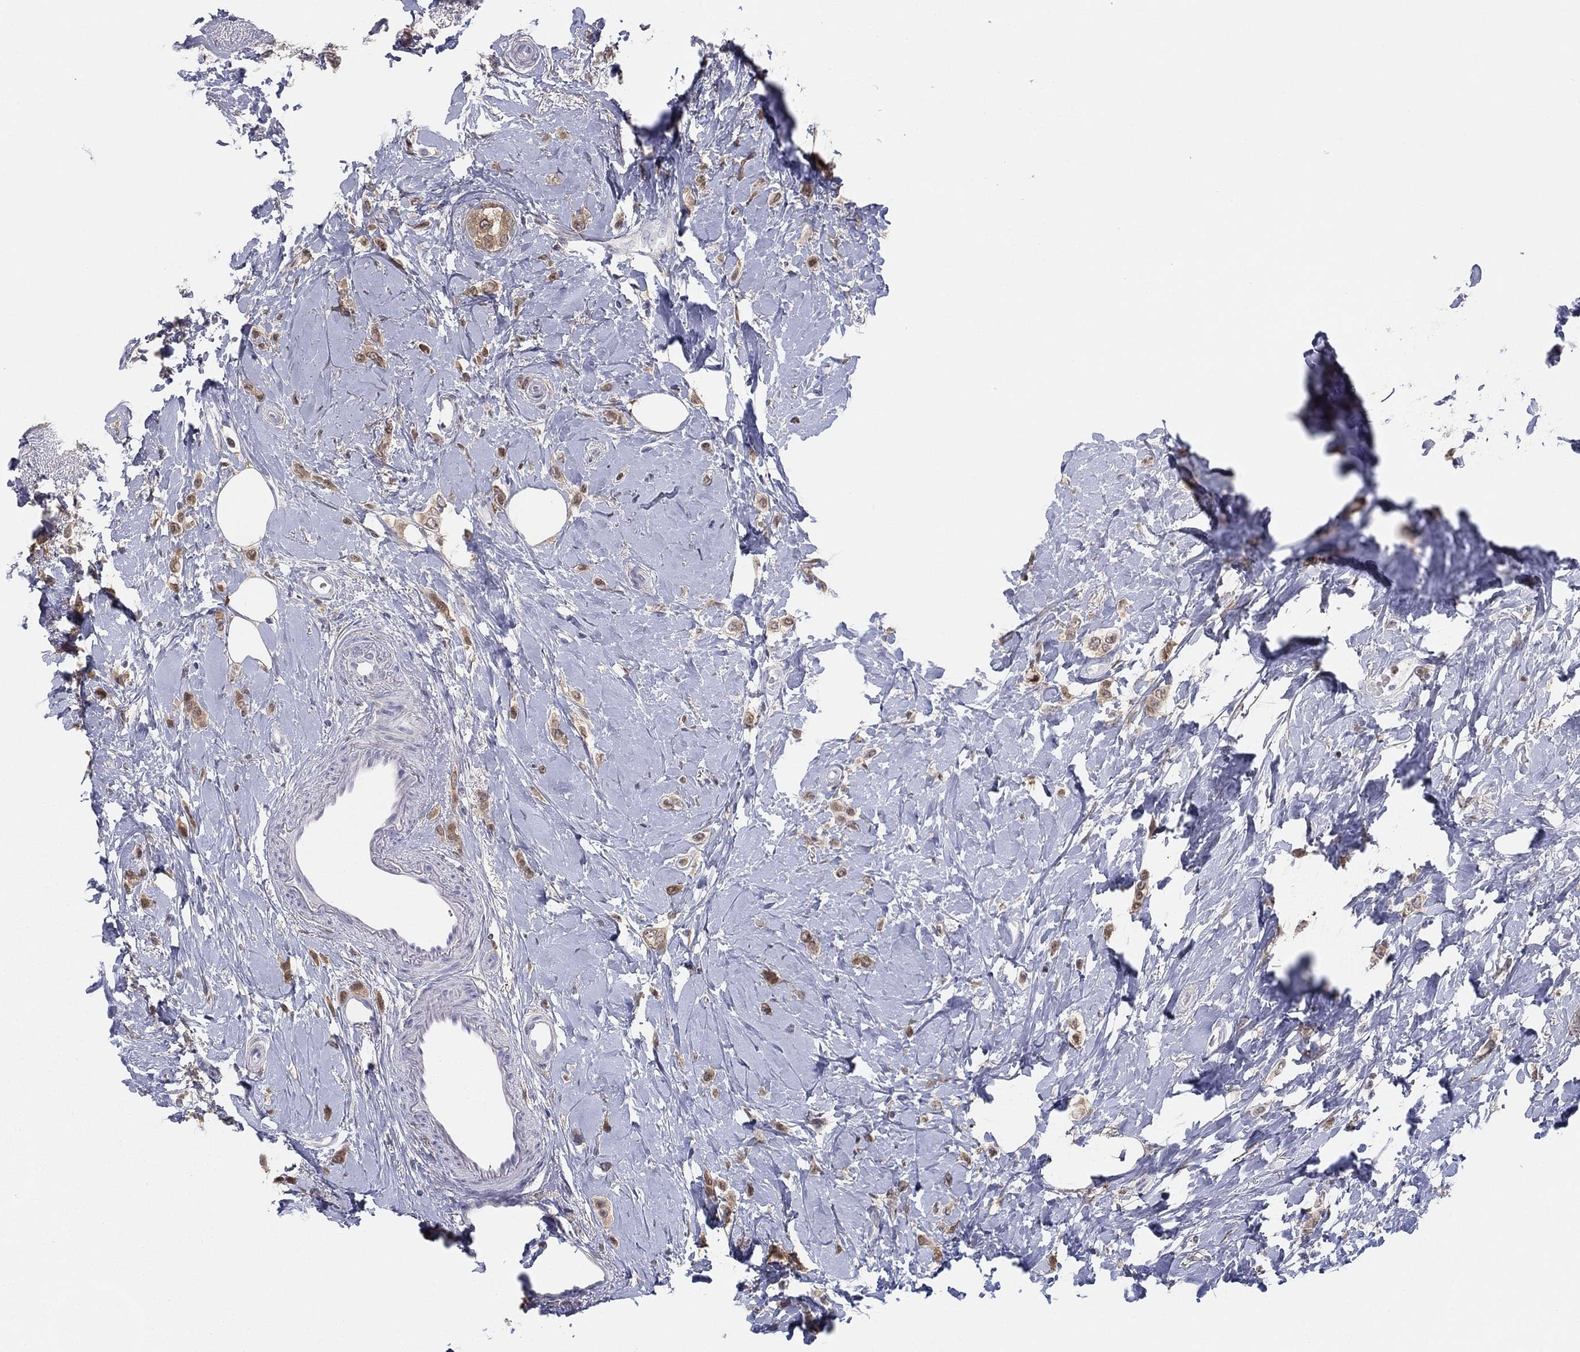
{"staining": {"intensity": "weak", "quantity": ">75%", "location": "cytoplasmic/membranous"}, "tissue": "breast cancer", "cell_type": "Tumor cells", "image_type": "cancer", "snomed": [{"axis": "morphology", "description": "Lobular carcinoma"}, {"axis": "topography", "description": "Breast"}], "caption": "Weak cytoplasmic/membranous protein staining is appreciated in about >75% of tumor cells in breast cancer (lobular carcinoma).", "gene": "PDXK", "patient": {"sex": "female", "age": 66}}